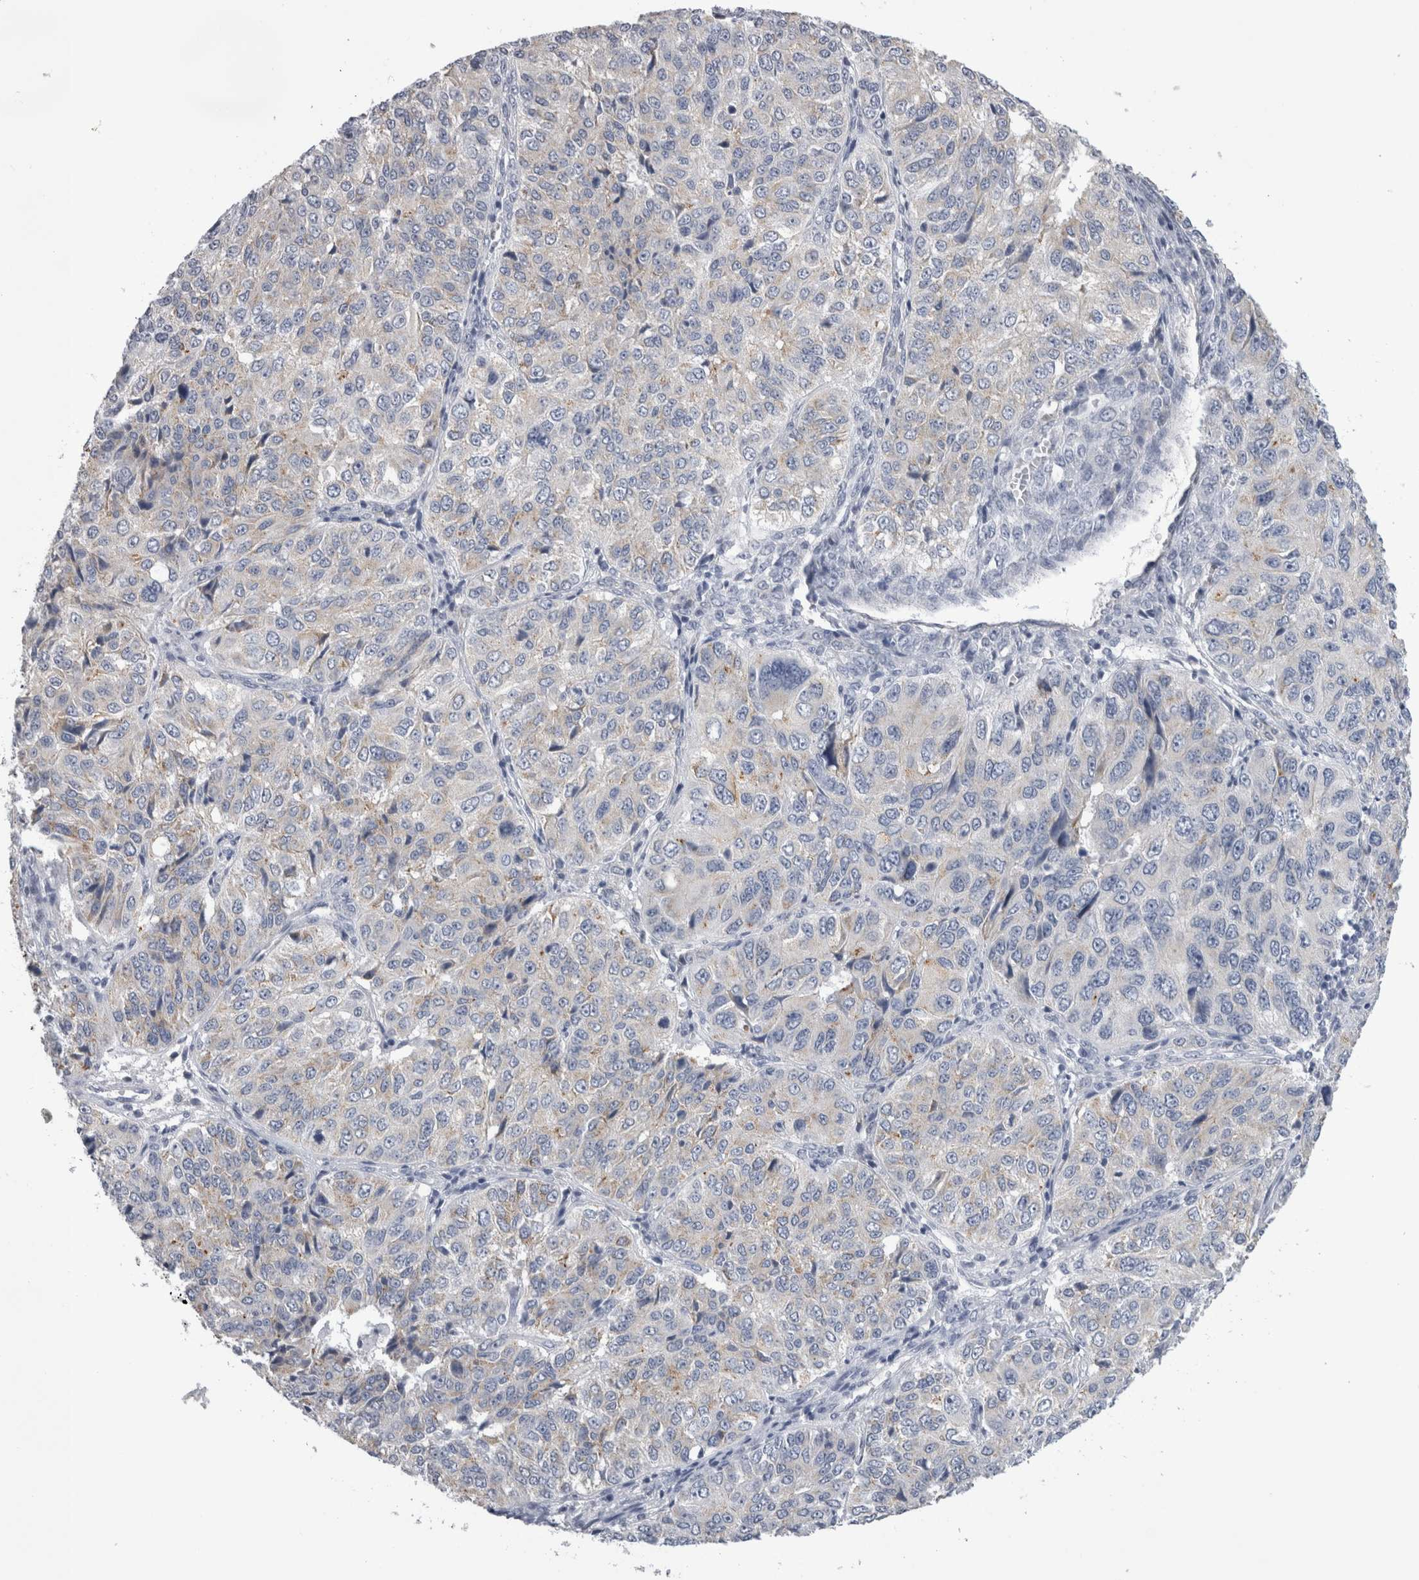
{"staining": {"intensity": "weak", "quantity": "<25%", "location": "cytoplasmic/membranous"}, "tissue": "ovarian cancer", "cell_type": "Tumor cells", "image_type": "cancer", "snomed": [{"axis": "morphology", "description": "Carcinoma, endometroid"}, {"axis": "topography", "description": "Ovary"}], "caption": "DAB immunohistochemical staining of human ovarian cancer reveals no significant expression in tumor cells. (Immunohistochemistry, brightfield microscopy, high magnification).", "gene": "DHRS4", "patient": {"sex": "female", "age": 51}}